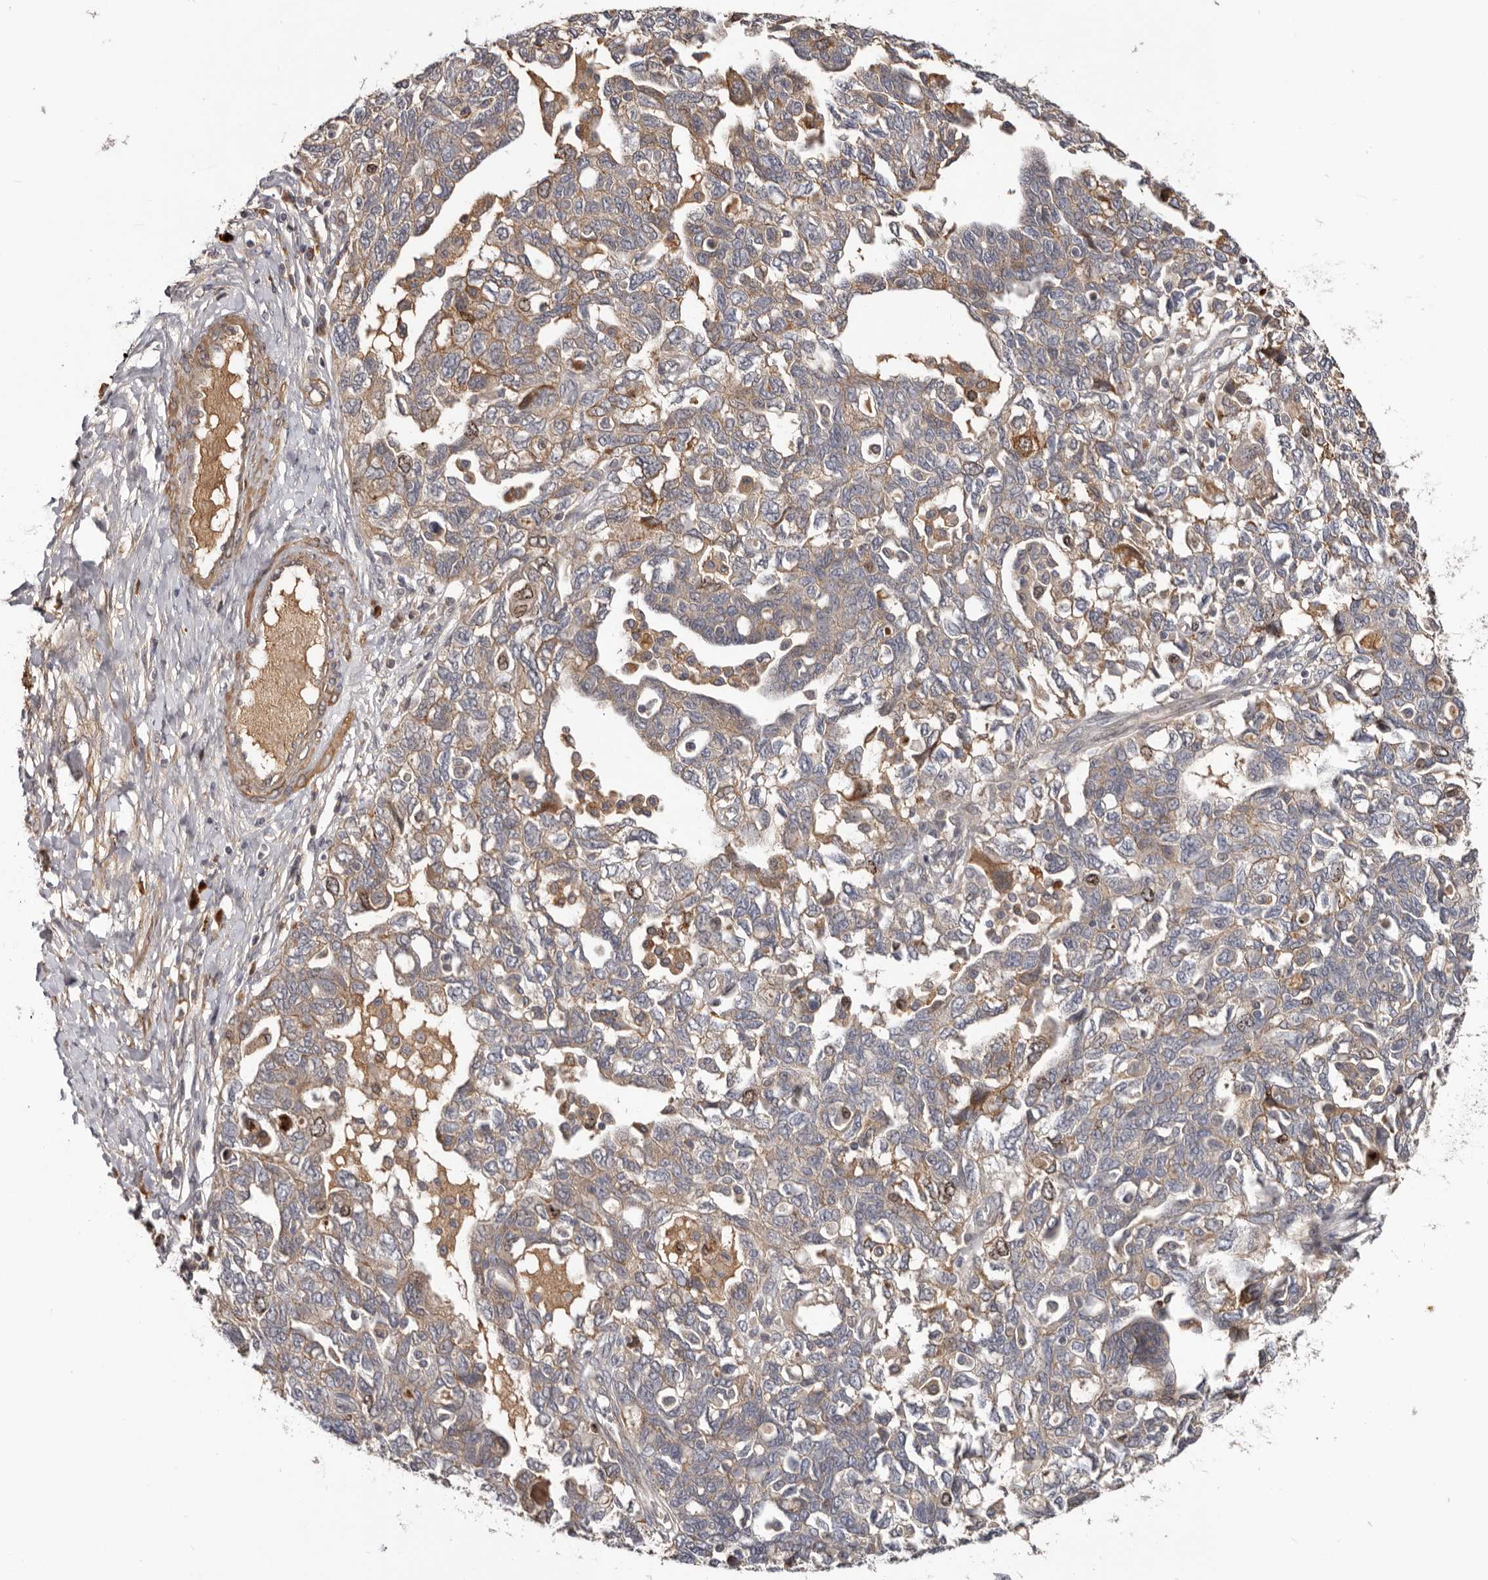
{"staining": {"intensity": "weak", "quantity": ">75%", "location": "cytoplasmic/membranous"}, "tissue": "ovarian cancer", "cell_type": "Tumor cells", "image_type": "cancer", "snomed": [{"axis": "morphology", "description": "Carcinoma, NOS"}, {"axis": "morphology", "description": "Cystadenocarcinoma, serous, NOS"}, {"axis": "topography", "description": "Ovary"}], "caption": "Immunohistochemical staining of ovarian cancer reveals low levels of weak cytoplasmic/membranous positivity in approximately >75% of tumor cells.", "gene": "CDCA8", "patient": {"sex": "female", "age": 69}}